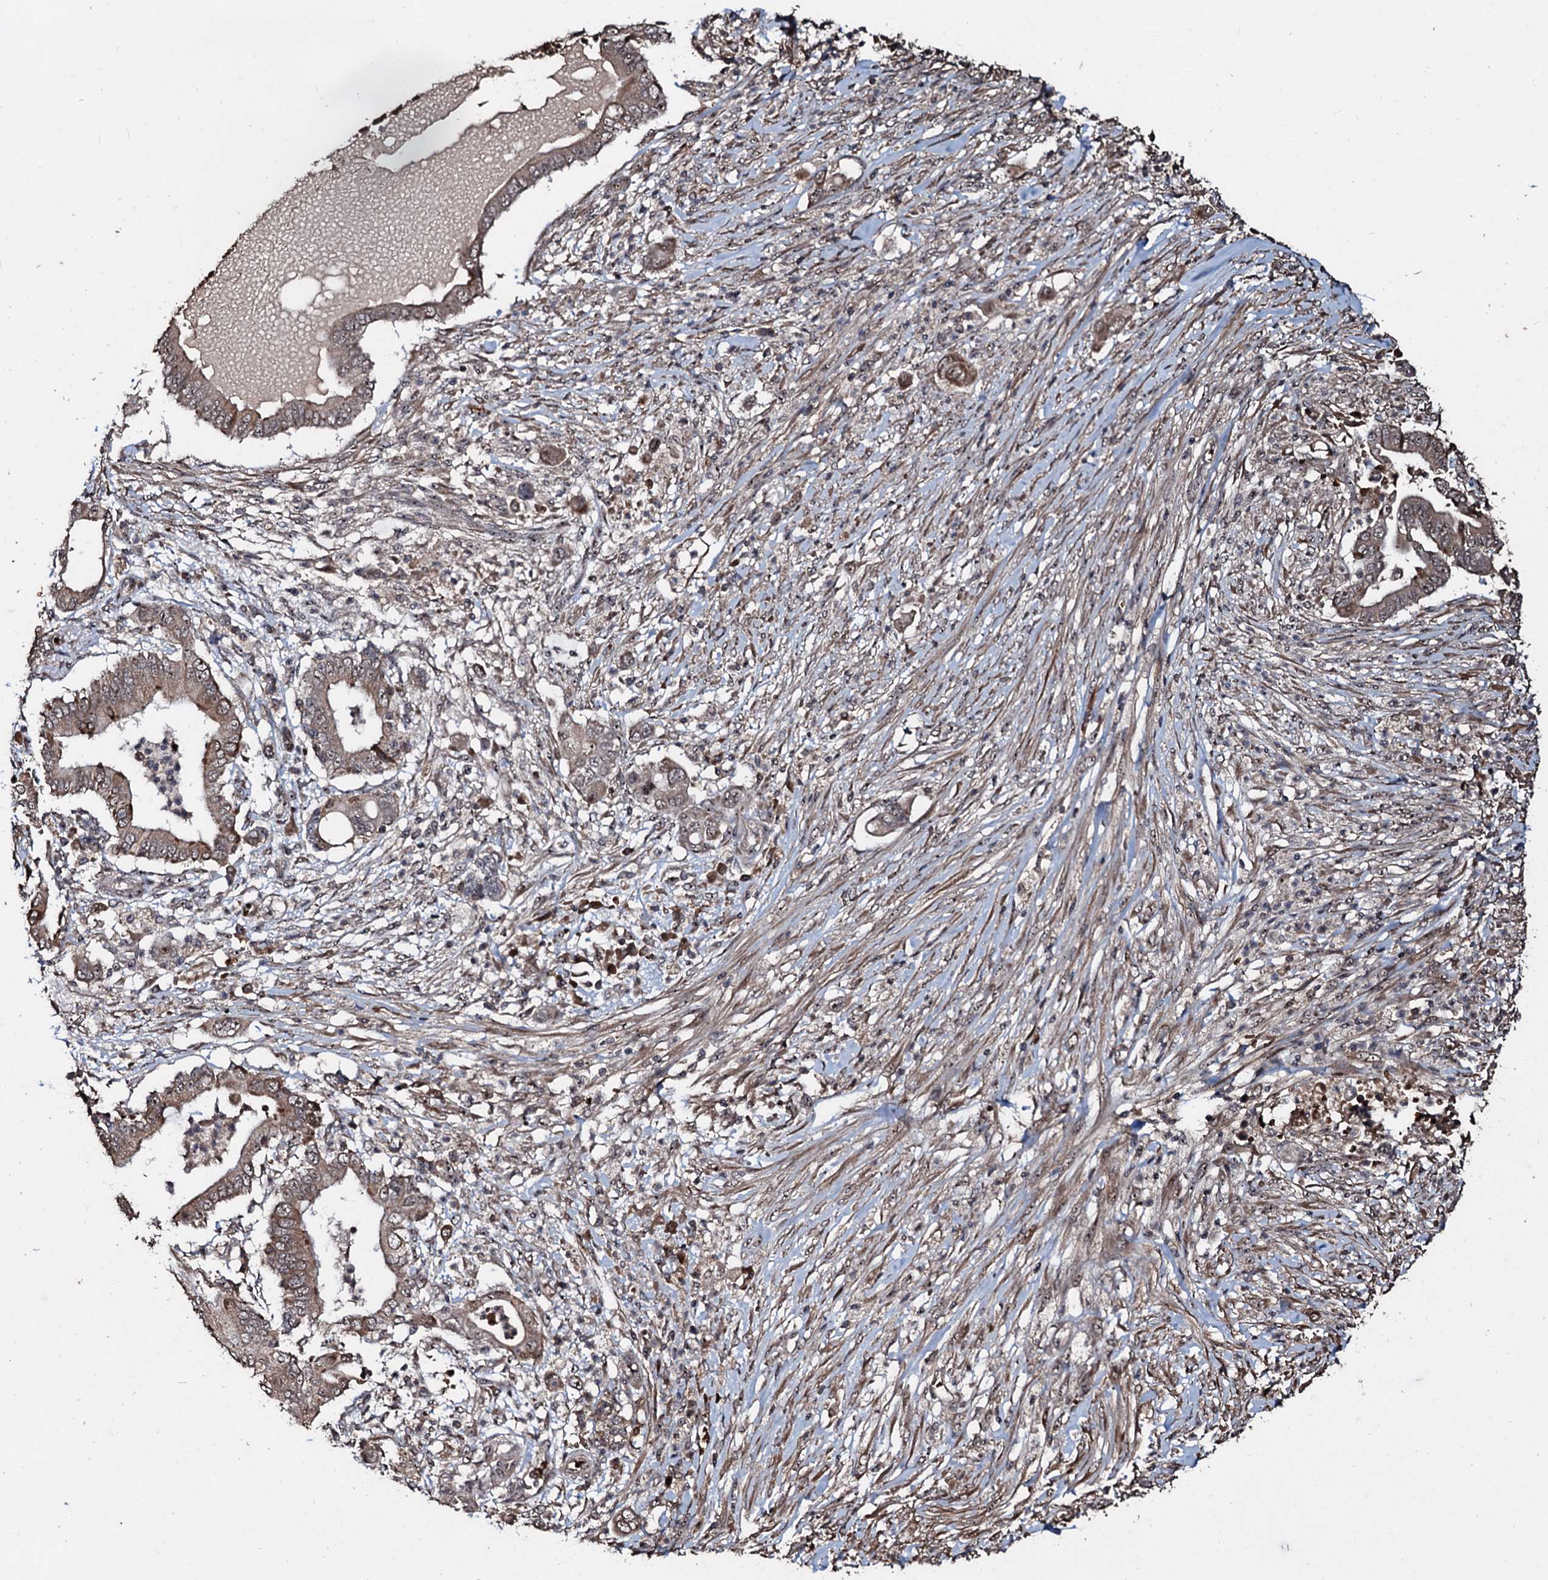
{"staining": {"intensity": "weak", "quantity": ">75%", "location": "cytoplasmic/membranous,nuclear"}, "tissue": "pancreatic cancer", "cell_type": "Tumor cells", "image_type": "cancer", "snomed": [{"axis": "morphology", "description": "Adenocarcinoma, NOS"}, {"axis": "topography", "description": "Pancreas"}], "caption": "This micrograph demonstrates adenocarcinoma (pancreatic) stained with immunohistochemistry (IHC) to label a protein in brown. The cytoplasmic/membranous and nuclear of tumor cells show weak positivity for the protein. Nuclei are counter-stained blue.", "gene": "SUPT7L", "patient": {"sex": "male", "age": 68}}